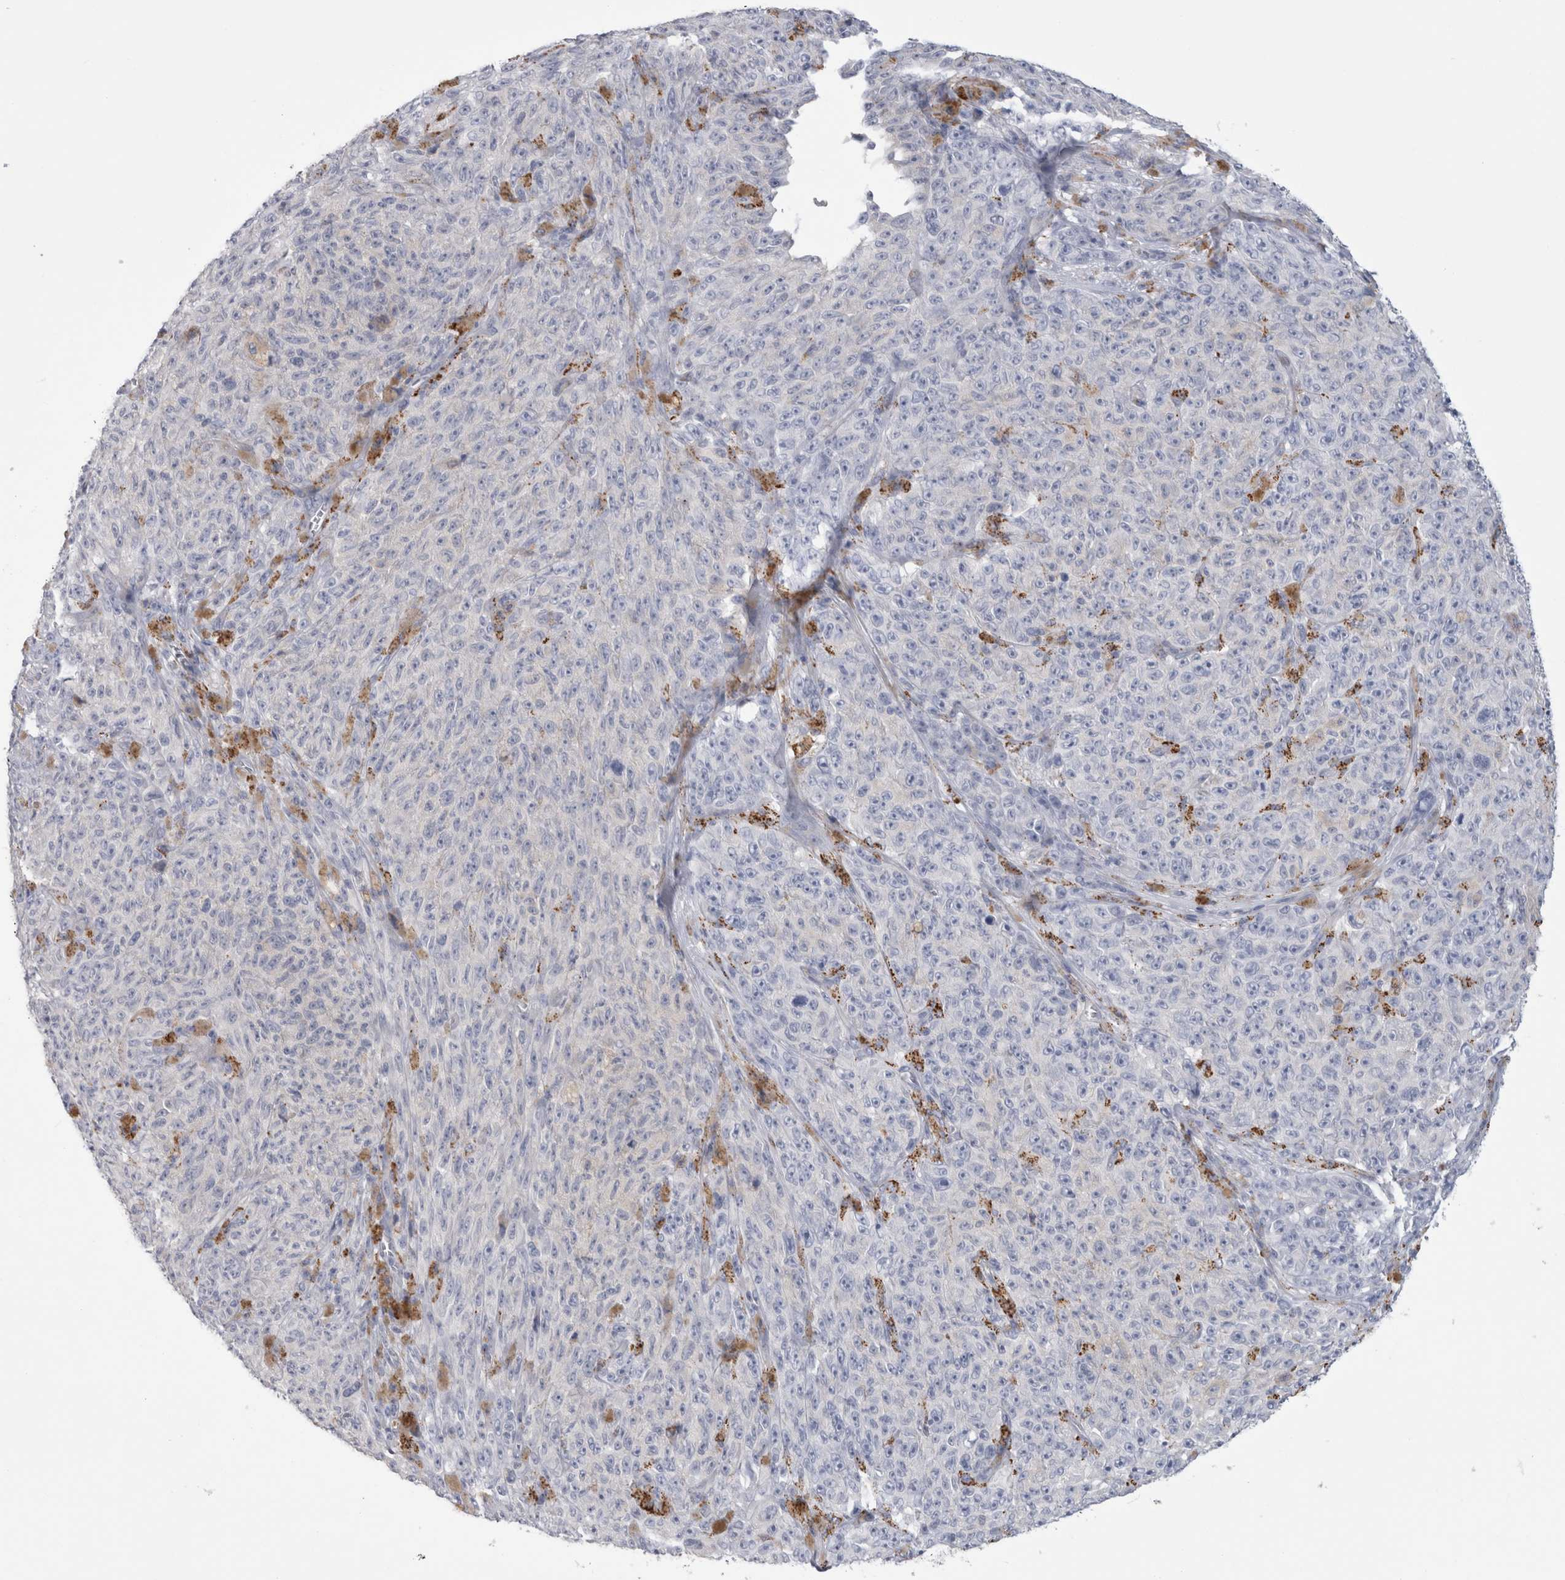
{"staining": {"intensity": "negative", "quantity": "none", "location": "none"}, "tissue": "melanoma", "cell_type": "Tumor cells", "image_type": "cancer", "snomed": [{"axis": "morphology", "description": "Malignant melanoma, NOS"}, {"axis": "topography", "description": "Skin"}], "caption": "Melanoma was stained to show a protein in brown. There is no significant staining in tumor cells.", "gene": "GATM", "patient": {"sex": "female", "age": 82}}